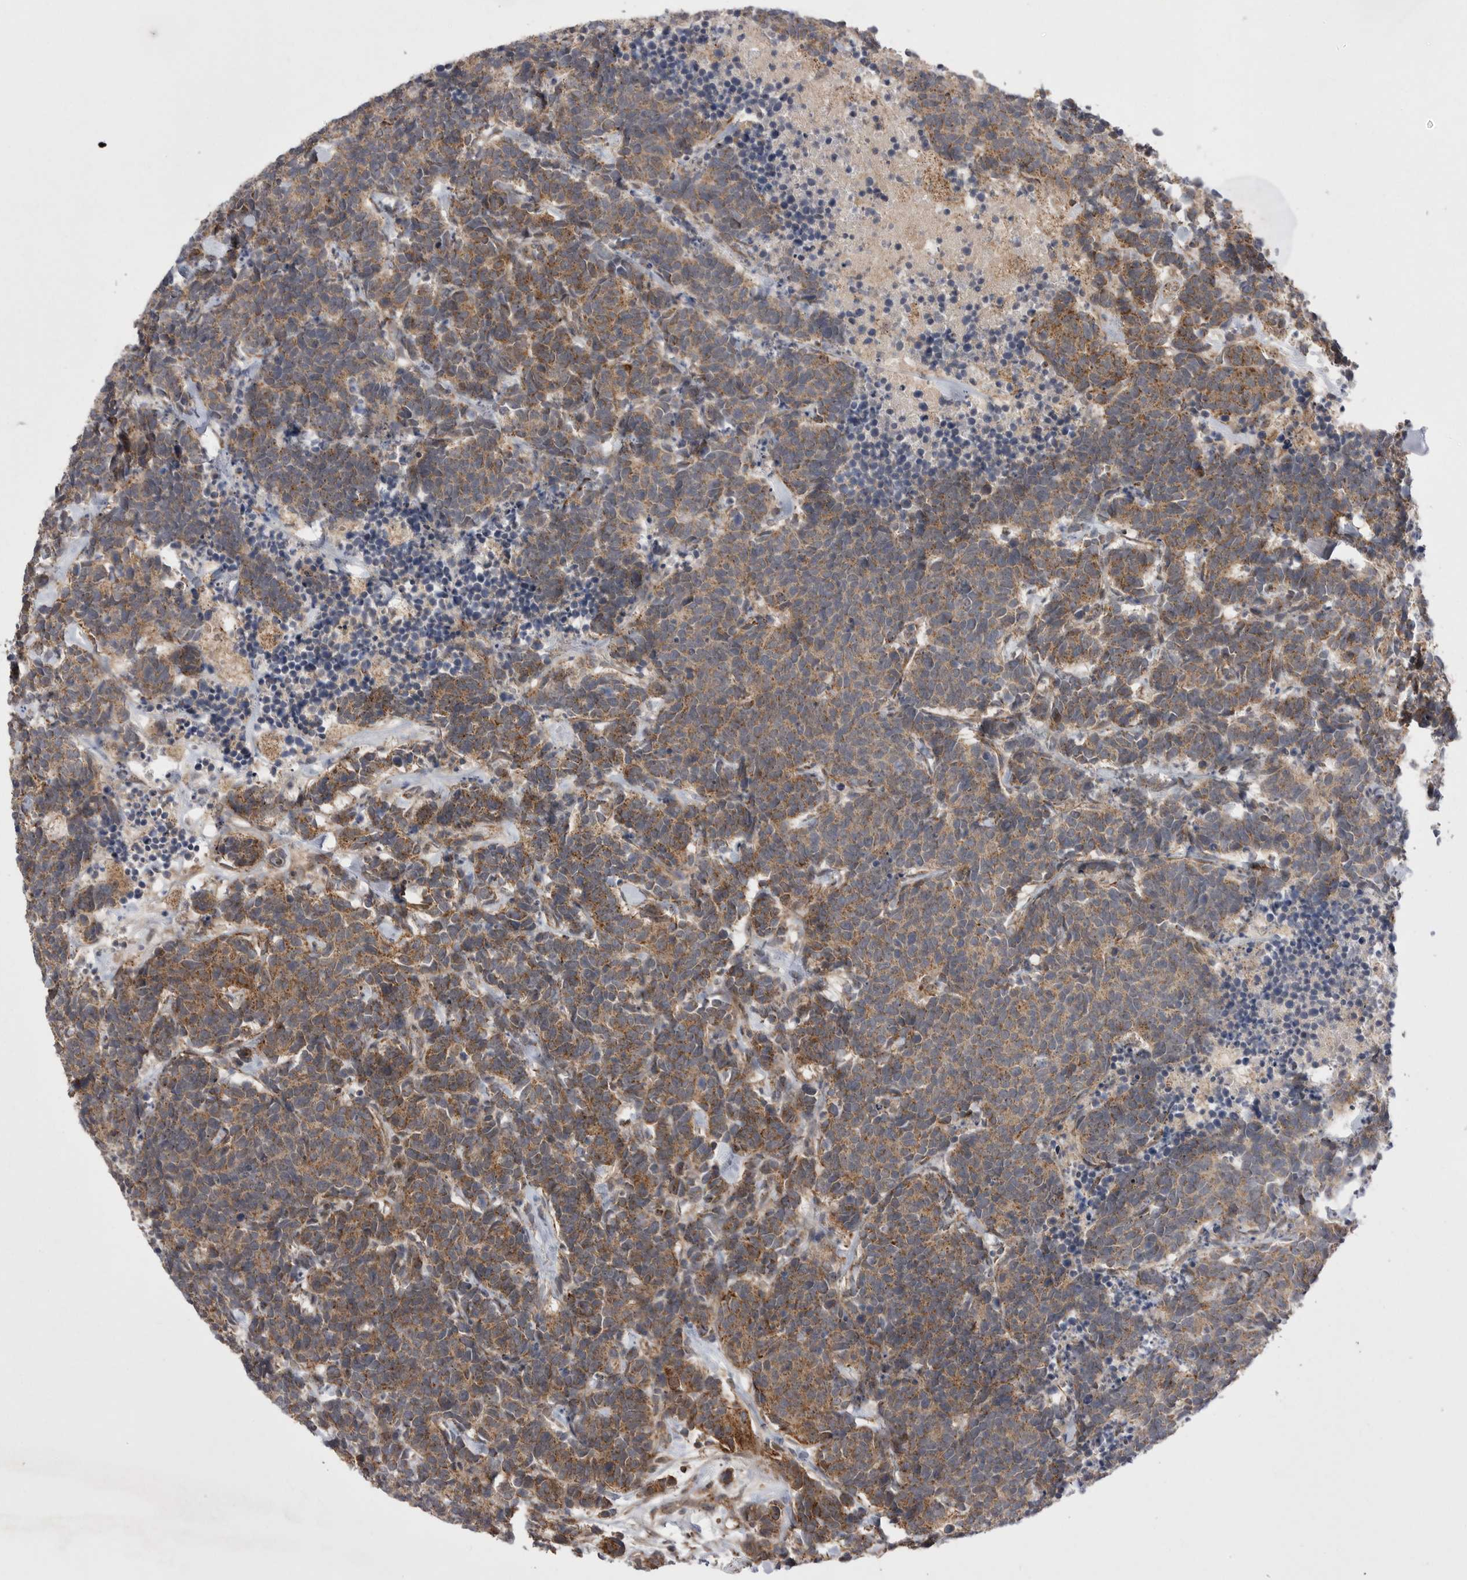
{"staining": {"intensity": "moderate", "quantity": ">75%", "location": "cytoplasmic/membranous"}, "tissue": "carcinoid", "cell_type": "Tumor cells", "image_type": "cancer", "snomed": [{"axis": "morphology", "description": "Carcinoma, NOS"}, {"axis": "morphology", "description": "Carcinoid, malignant, NOS"}, {"axis": "topography", "description": "Urinary bladder"}], "caption": "There is medium levels of moderate cytoplasmic/membranous staining in tumor cells of carcinoid, as demonstrated by immunohistochemical staining (brown color).", "gene": "KYAT3", "patient": {"sex": "male", "age": 57}}